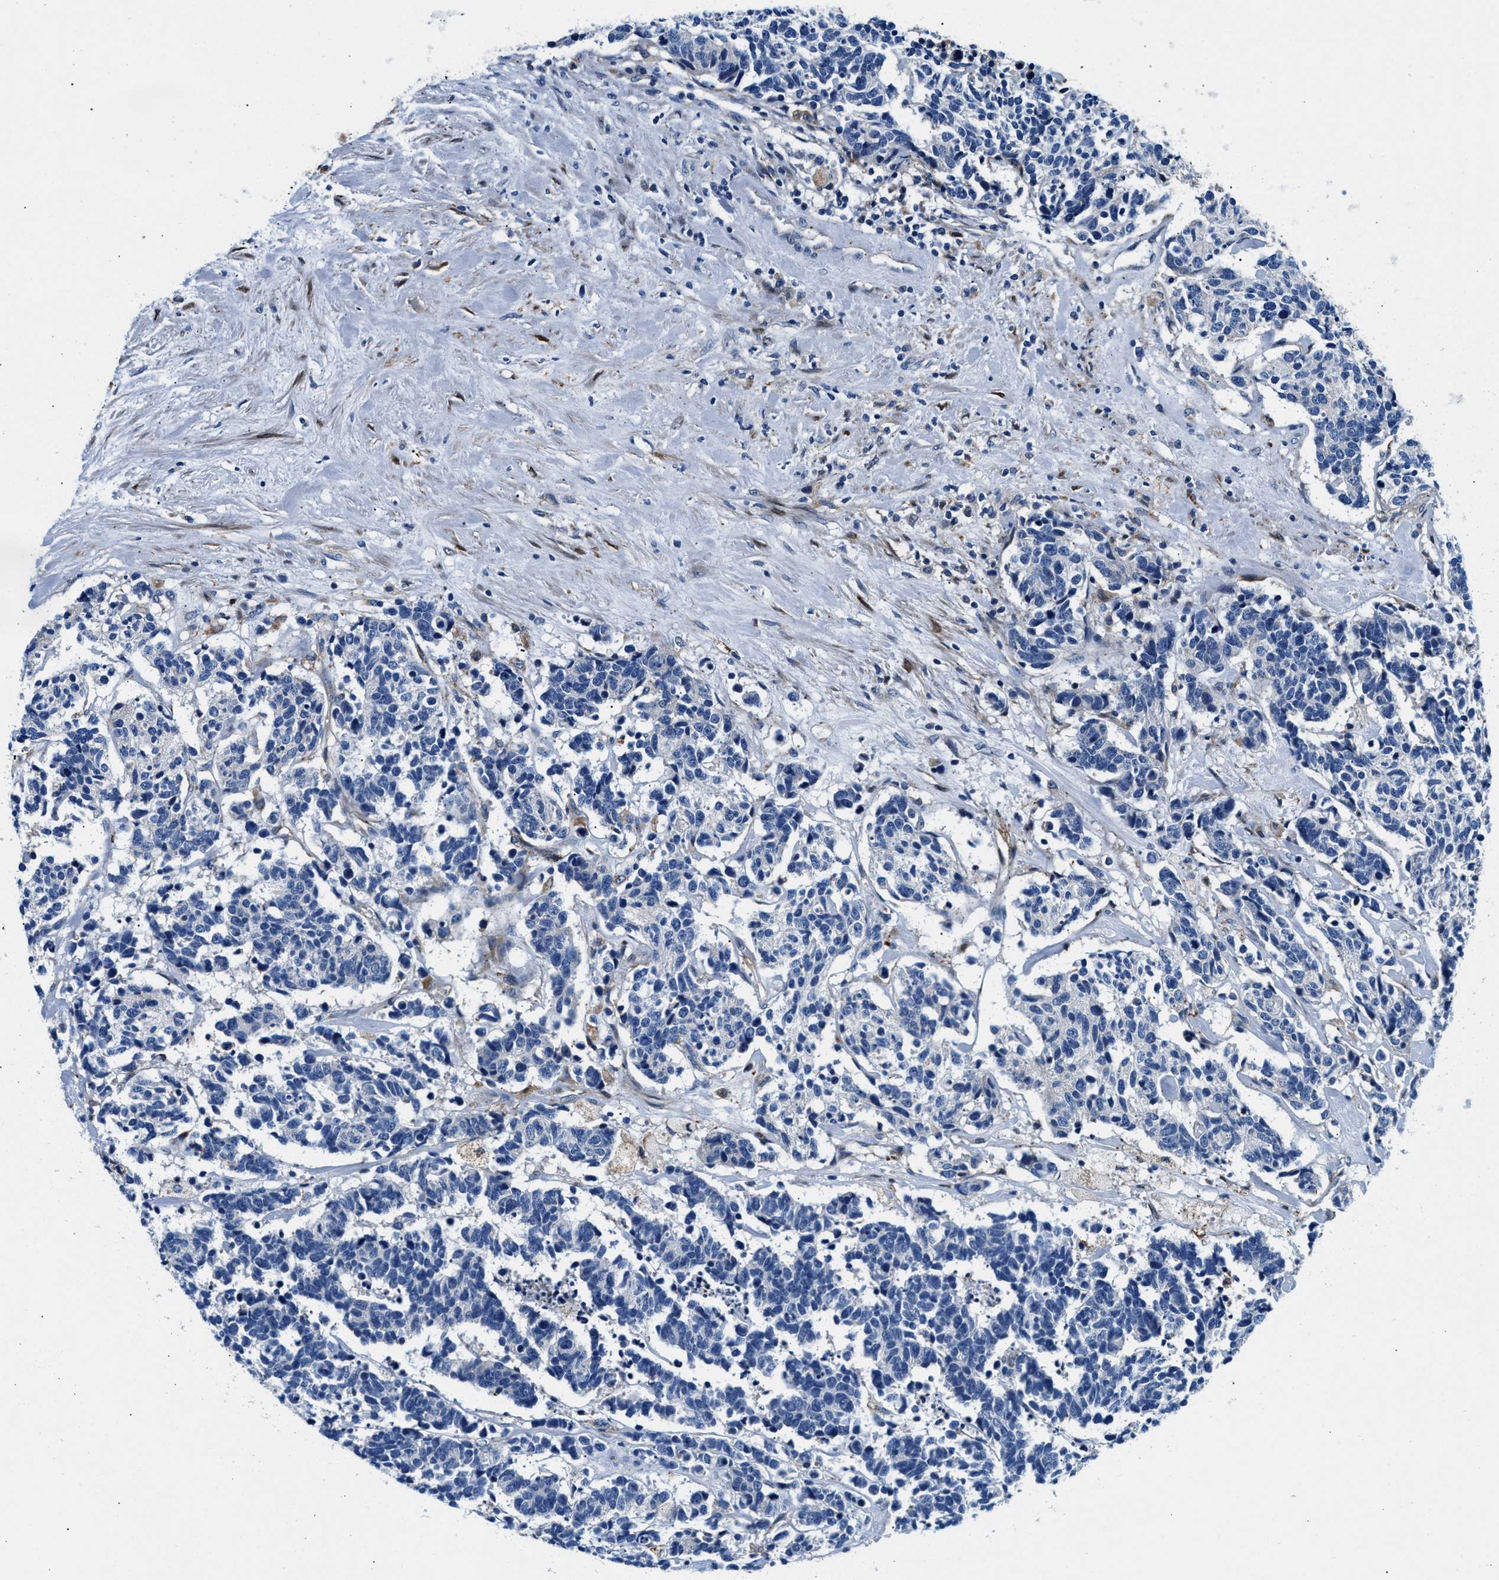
{"staining": {"intensity": "negative", "quantity": "none", "location": "none"}, "tissue": "carcinoid", "cell_type": "Tumor cells", "image_type": "cancer", "snomed": [{"axis": "morphology", "description": "Carcinoma, NOS"}, {"axis": "morphology", "description": "Carcinoid, malignant, NOS"}, {"axis": "topography", "description": "Urinary bladder"}], "caption": "An immunohistochemistry (IHC) photomicrograph of malignant carcinoid is shown. There is no staining in tumor cells of malignant carcinoid.", "gene": "SLFN11", "patient": {"sex": "male", "age": 57}}